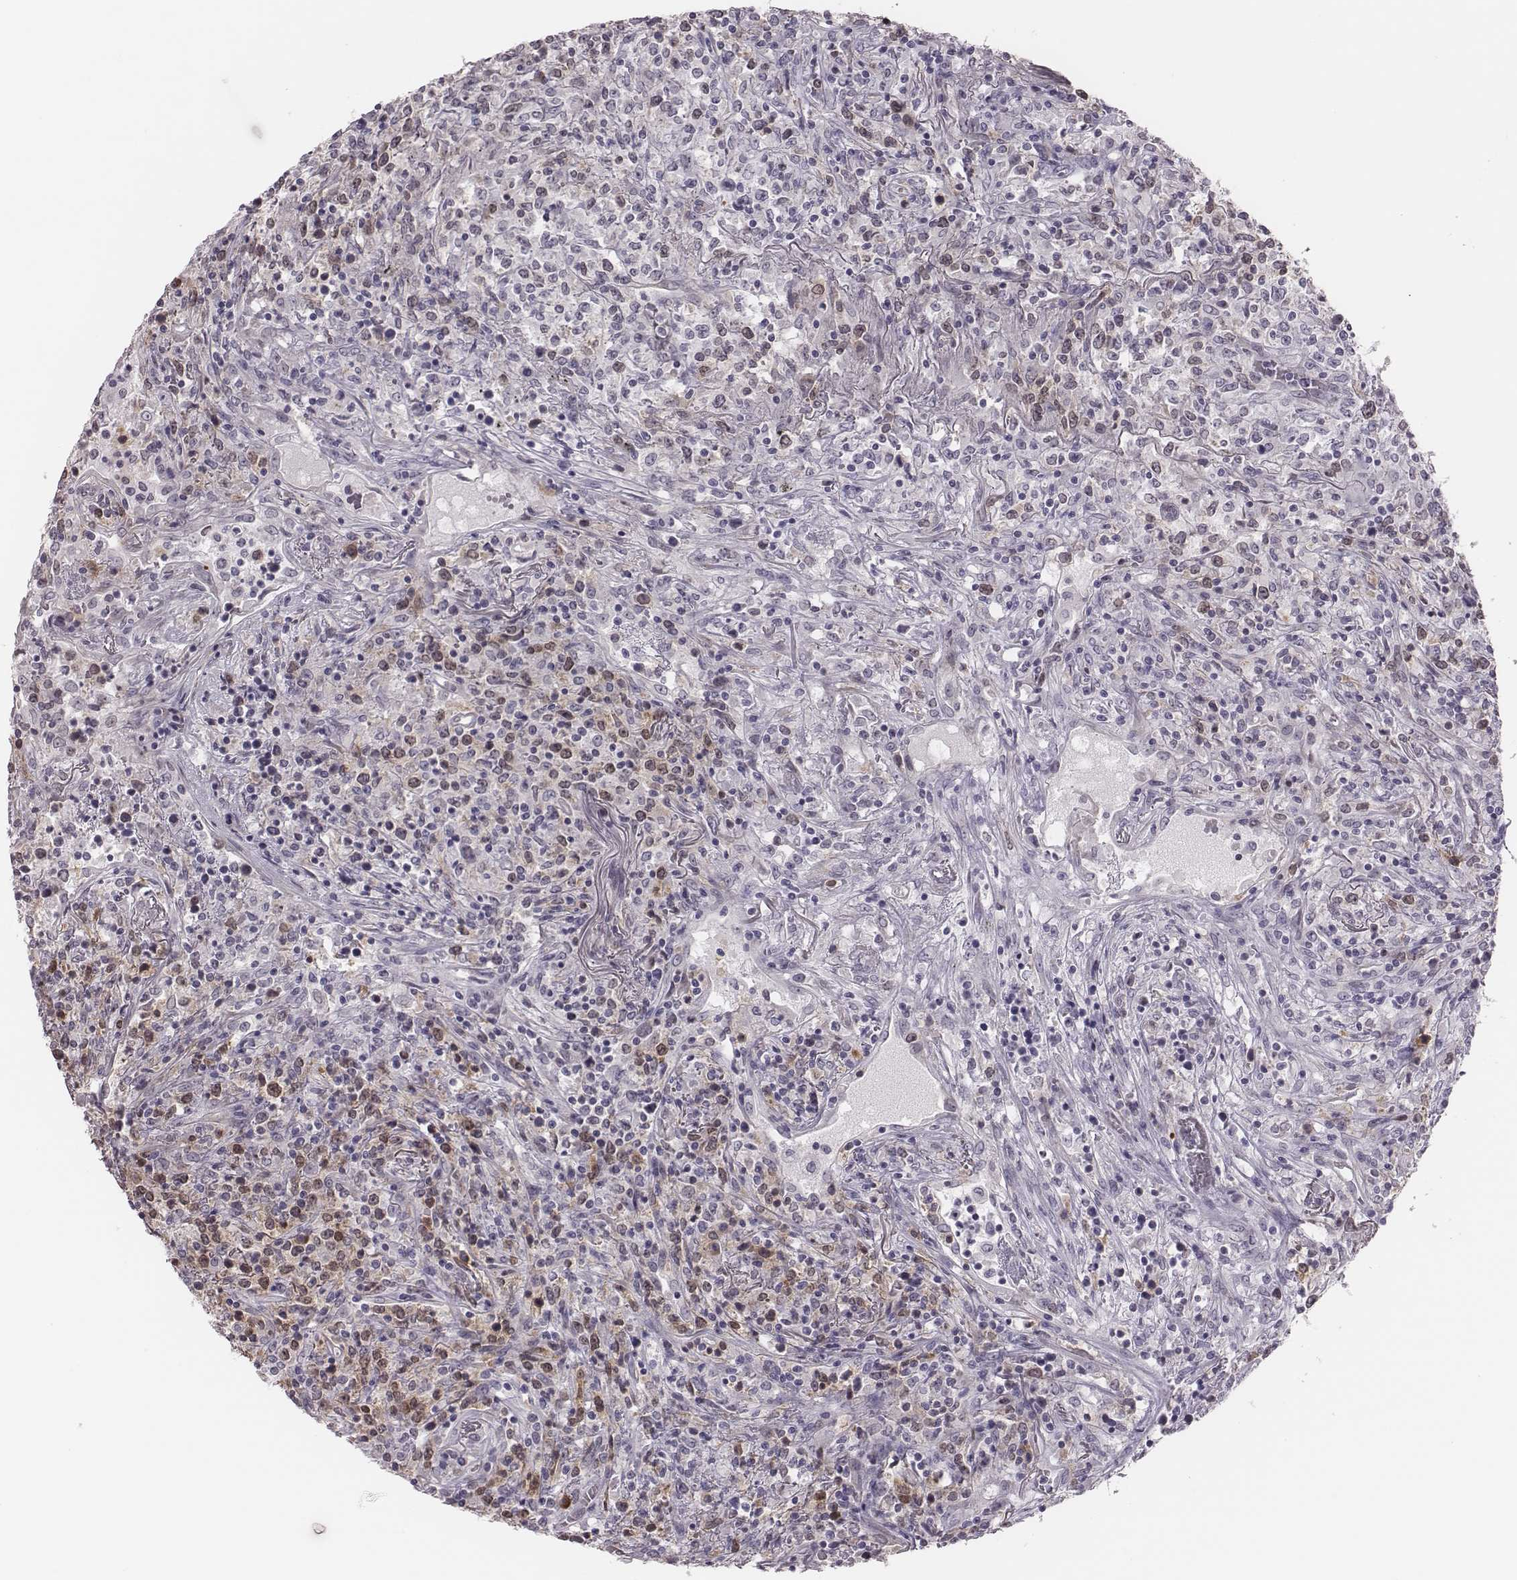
{"staining": {"intensity": "negative", "quantity": "none", "location": "none"}, "tissue": "lymphoma", "cell_type": "Tumor cells", "image_type": "cancer", "snomed": [{"axis": "morphology", "description": "Malignant lymphoma, non-Hodgkin's type, High grade"}, {"axis": "topography", "description": "Lung"}], "caption": "High power microscopy micrograph of an immunohistochemistry (IHC) image of lymphoma, revealing no significant staining in tumor cells. (DAB (3,3'-diaminobenzidine) immunohistochemistry with hematoxylin counter stain).", "gene": "PBK", "patient": {"sex": "male", "age": 79}}